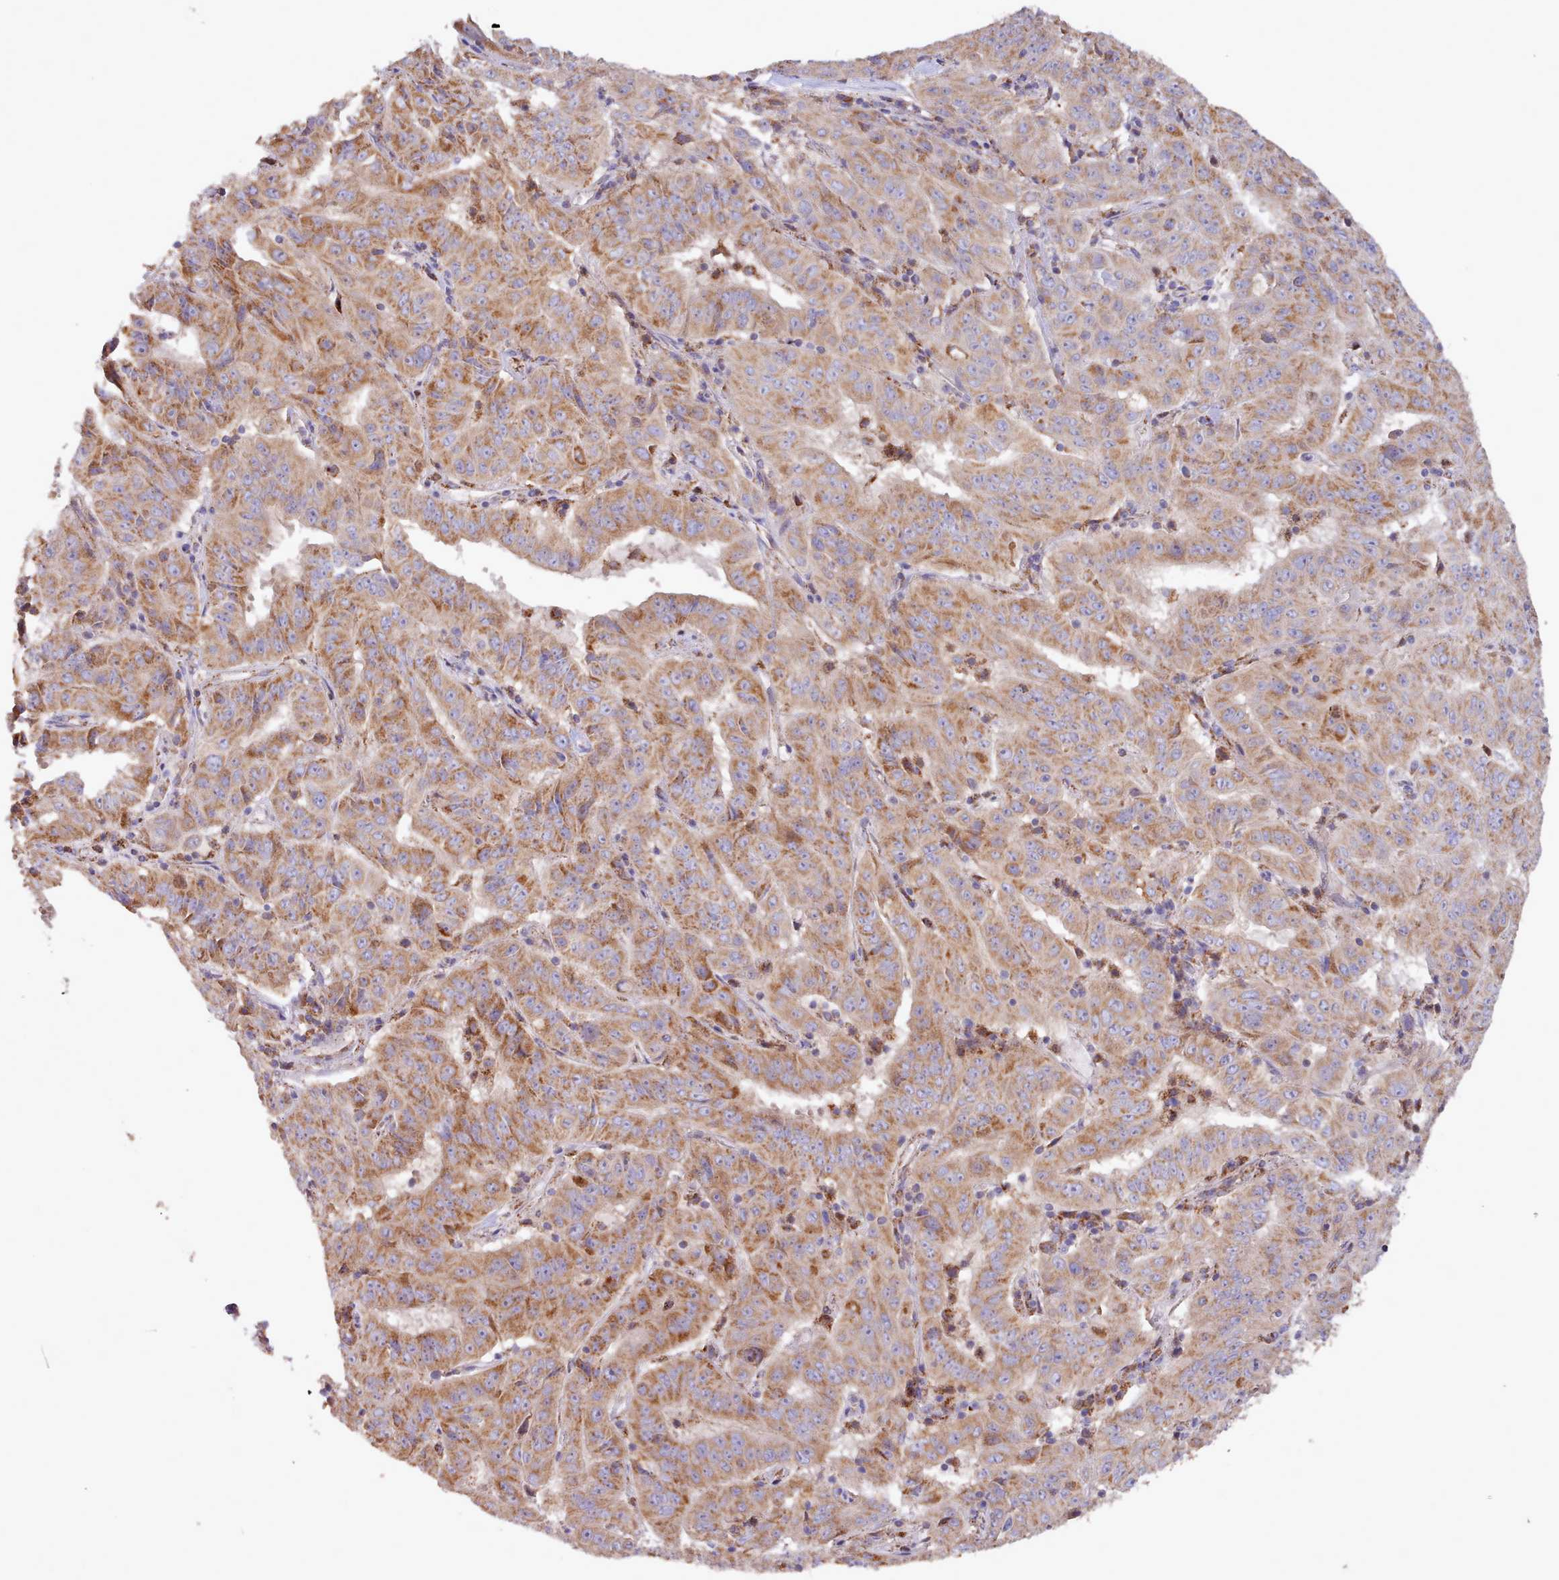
{"staining": {"intensity": "moderate", "quantity": ">75%", "location": "cytoplasmic/membranous"}, "tissue": "pancreatic cancer", "cell_type": "Tumor cells", "image_type": "cancer", "snomed": [{"axis": "morphology", "description": "Adenocarcinoma, NOS"}, {"axis": "topography", "description": "Pancreas"}], "caption": "There is medium levels of moderate cytoplasmic/membranous positivity in tumor cells of pancreatic cancer, as demonstrated by immunohistochemical staining (brown color).", "gene": "HSDL2", "patient": {"sex": "male", "age": 63}}